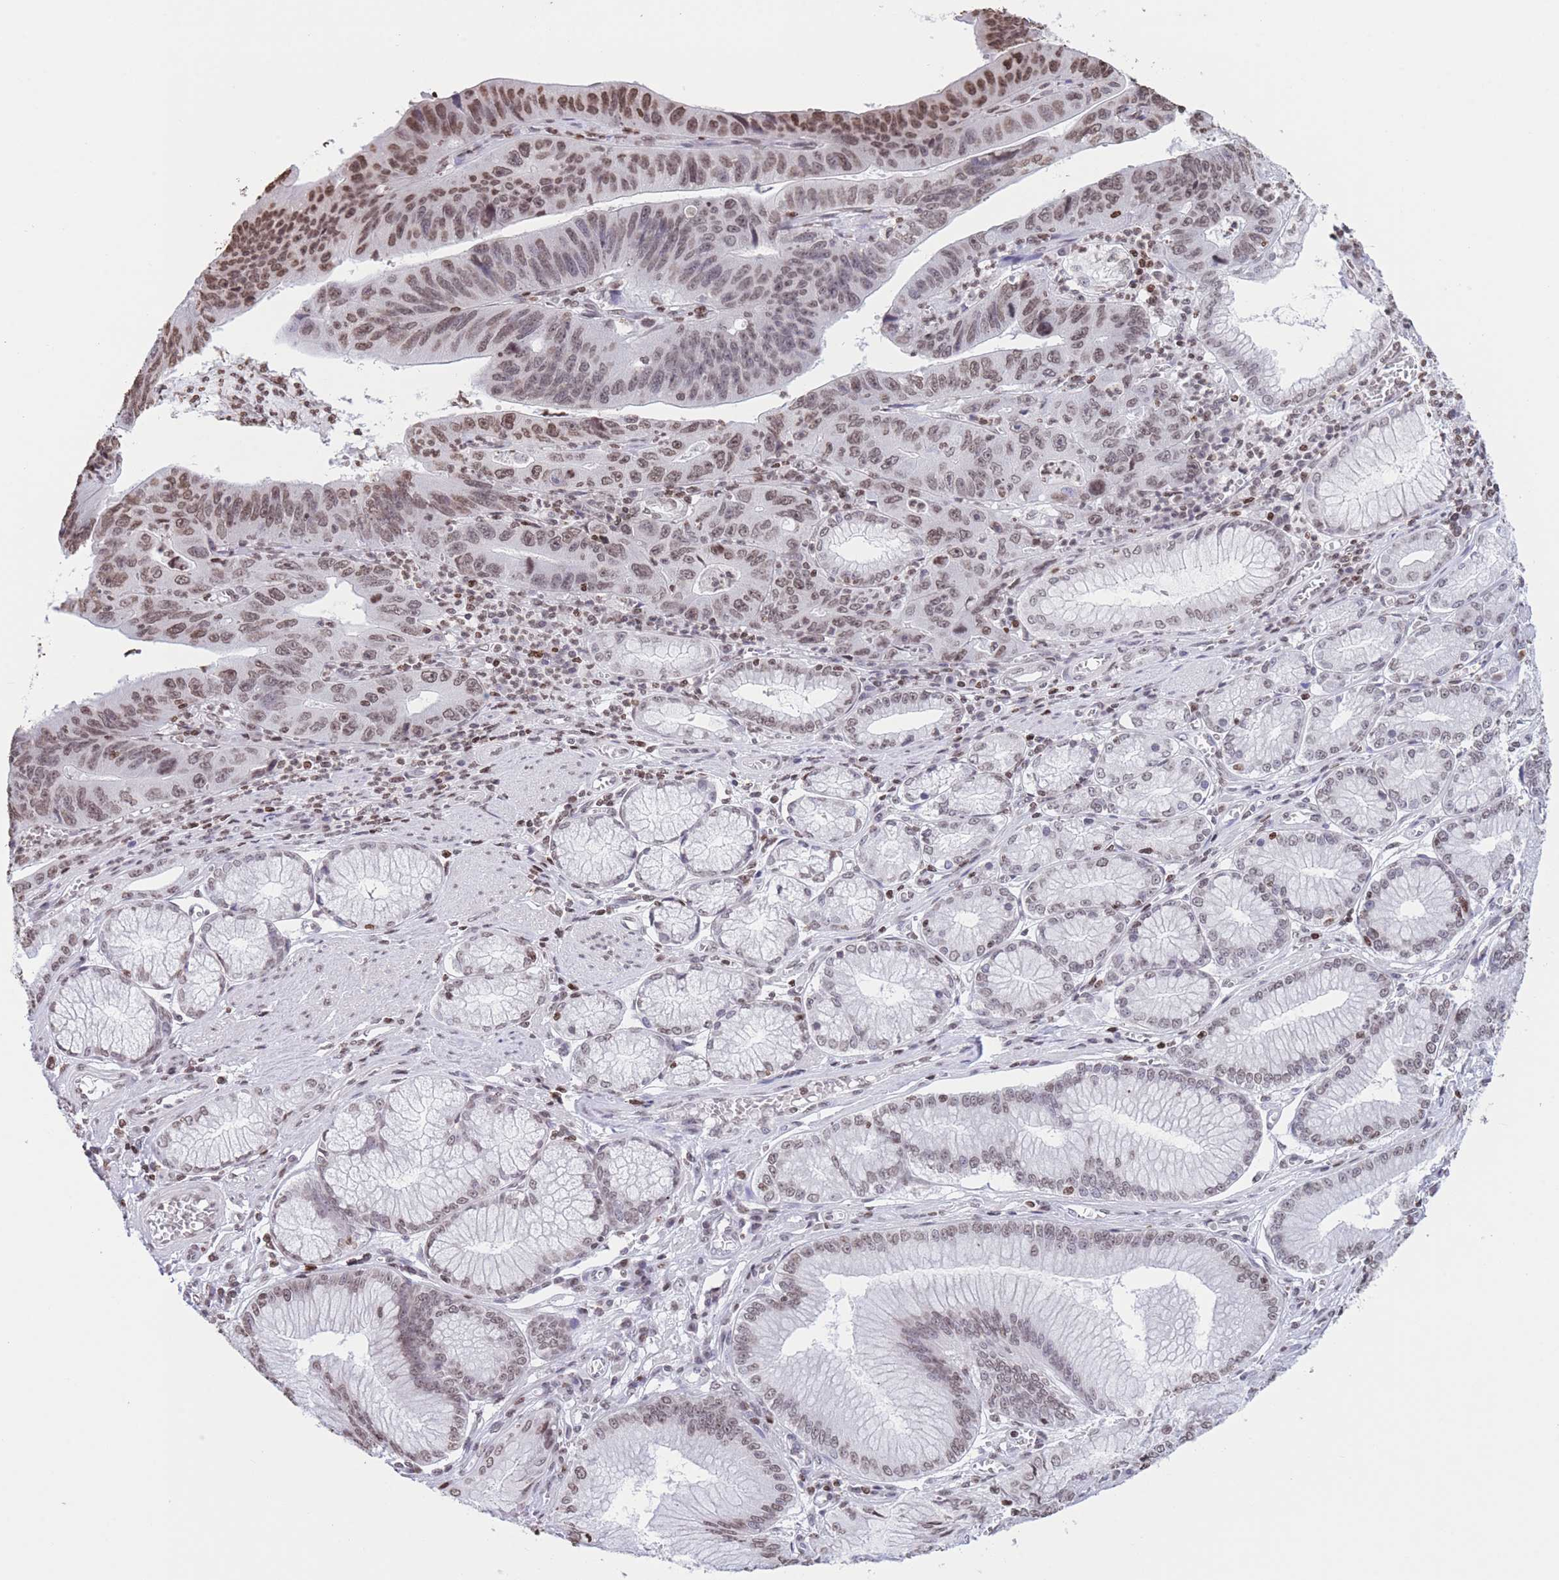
{"staining": {"intensity": "moderate", "quantity": ">75%", "location": "nuclear"}, "tissue": "stomach cancer", "cell_type": "Tumor cells", "image_type": "cancer", "snomed": [{"axis": "morphology", "description": "Adenocarcinoma, NOS"}, {"axis": "topography", "description": "Stomach"}], "caption": "Immunohistochemical staining of stomach adenocarcinoma reveals medium levels of moderate nuclear staining in approximately >75% of tumor cells.", "gene": "H2BC11", "patient": {"sex": "male", "age": 59}}